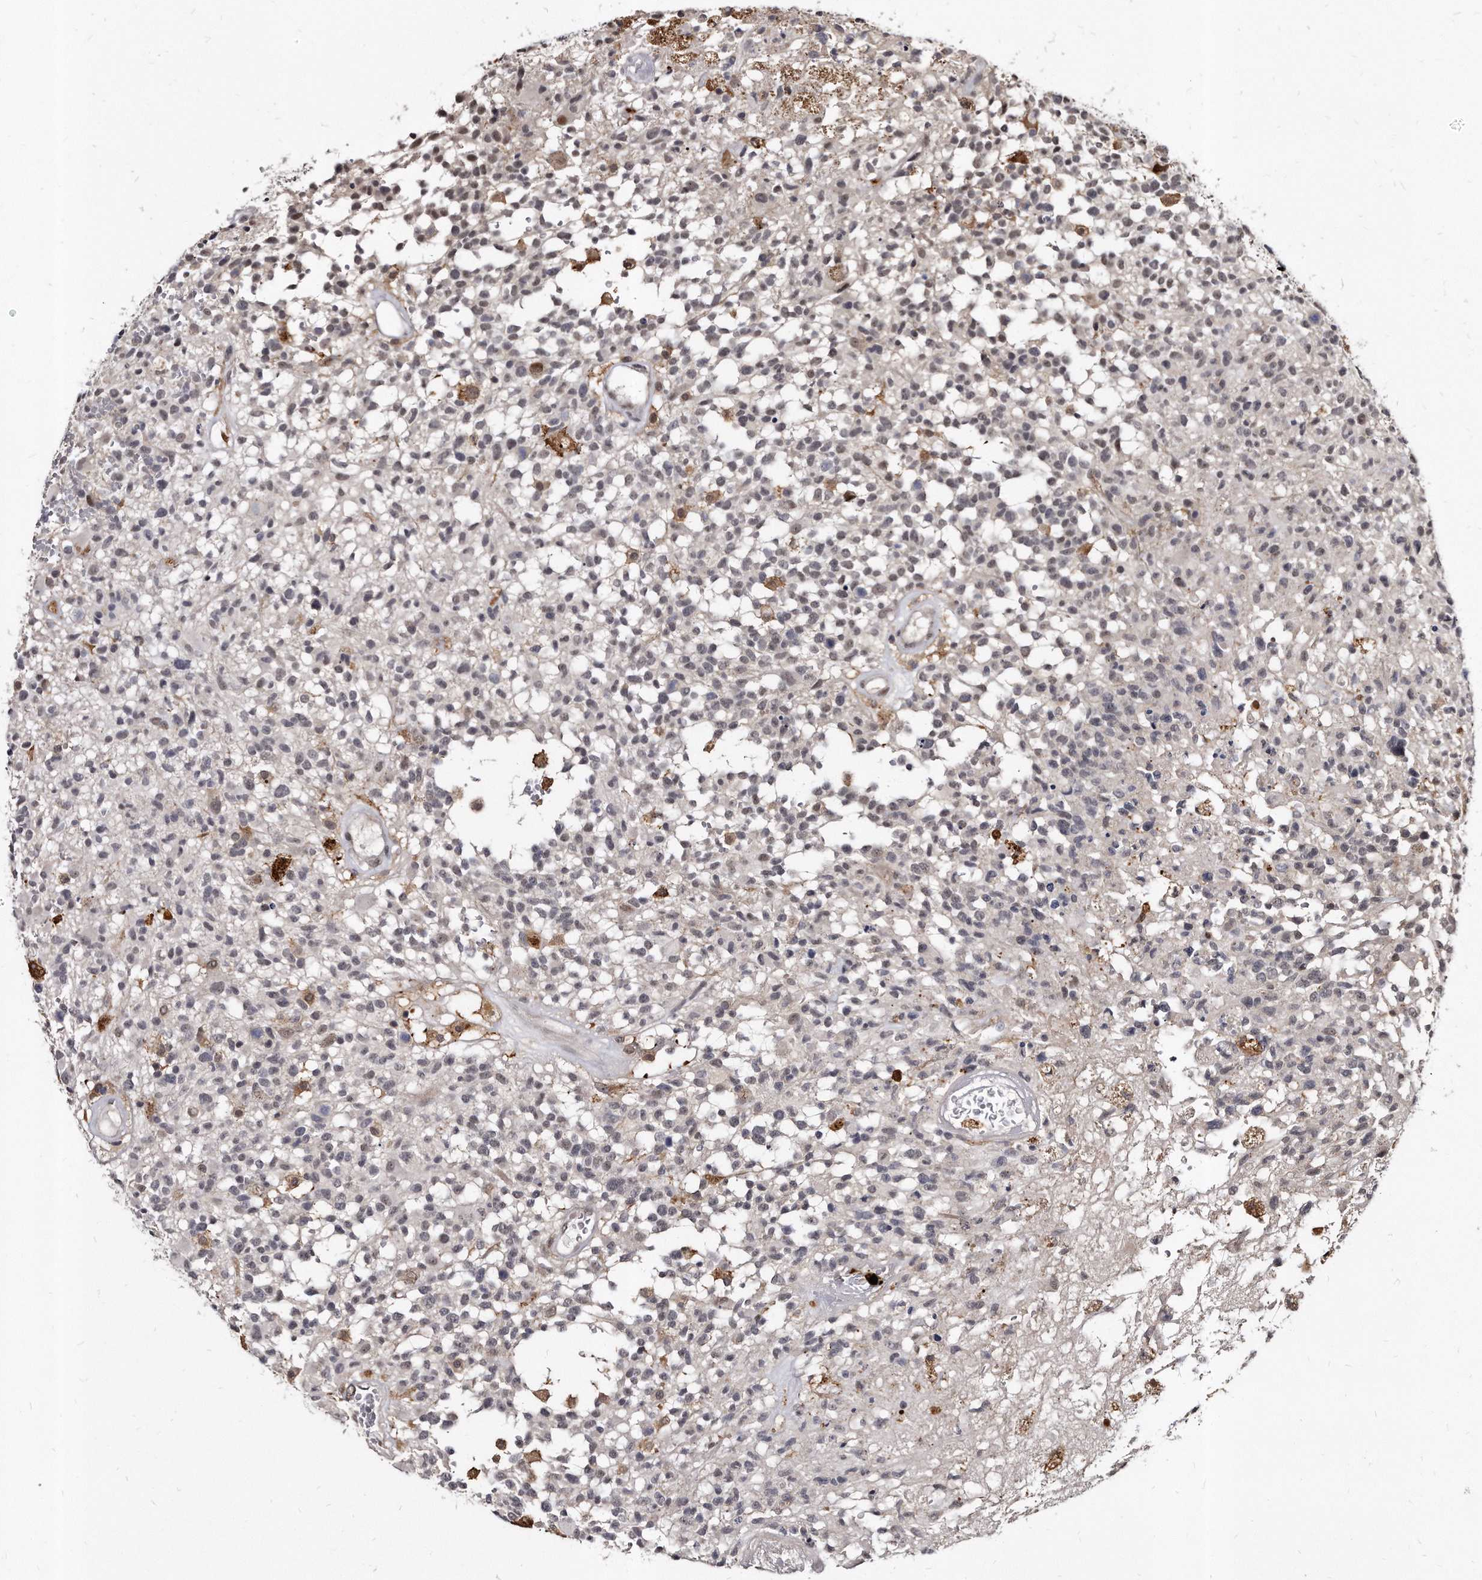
{"staining": {"intensity": "negative", "quantity": "none", "location": "none"}, "tissue": "glioma", "cell_type": "Tumor cells", "image_type": "cancer", "snomed": [{"axis": "morphology", "description": "Glioma, malignant, High grade"}, {"axis": "morphology", "description": "Glioblastoma, NOS"}, {"axis": "topography", "description": "Brain"}], "caption": "An immunohistochemistry image of glioma is shown. There is no staining in tumor cells of glioma.", "gene": "KLHDC3", "patient": {"sex": "male", "age": 60}}